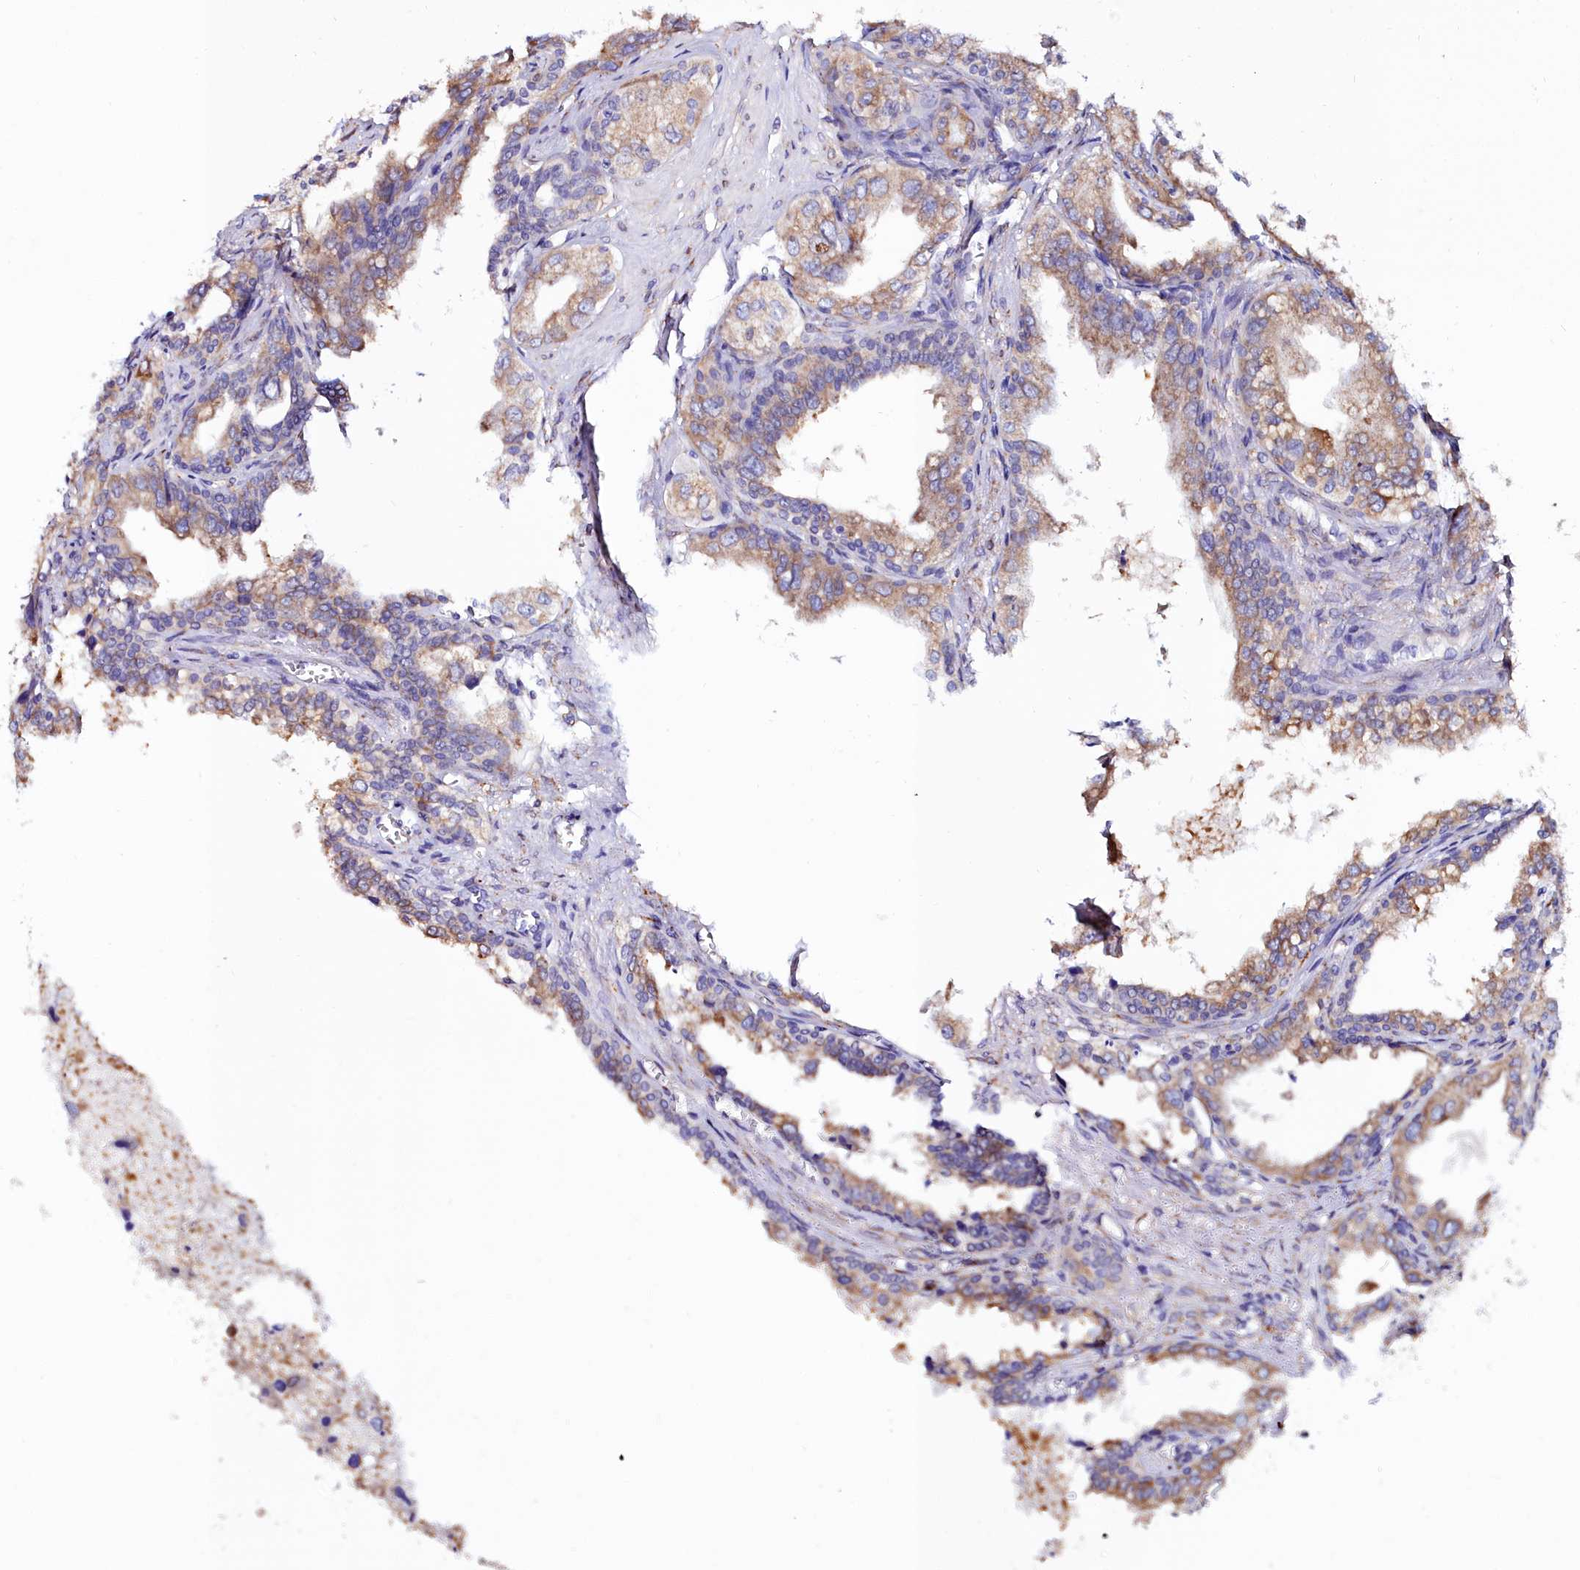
{"staining": {"intensity": "moderate", "quantity": ">75%", "location": "cytoplasmic/membranous"}, "tissue": "seminal vesicle", "cell_type": "Glandular cells", "image_type": "normal", "snomed": [{"axis": "morphology", "description": "Normal tissue, NOS"}, {"axis": "topography", "description": "Seminal veicle"}], "caption": "Immunohistochemistry (IHC) micrograph of unremarkable seminal vesicle: human seminal vesicle stained using immunohistochemistry exhibits medium levels of moderate protein expression localized specifically in the cytoplasmic/membranous of glandular cells, appearing as a cytoplasmic/membranous brown color.", "gene": "TXNDC5", "patient": {"sex": "male", "age": 67}}